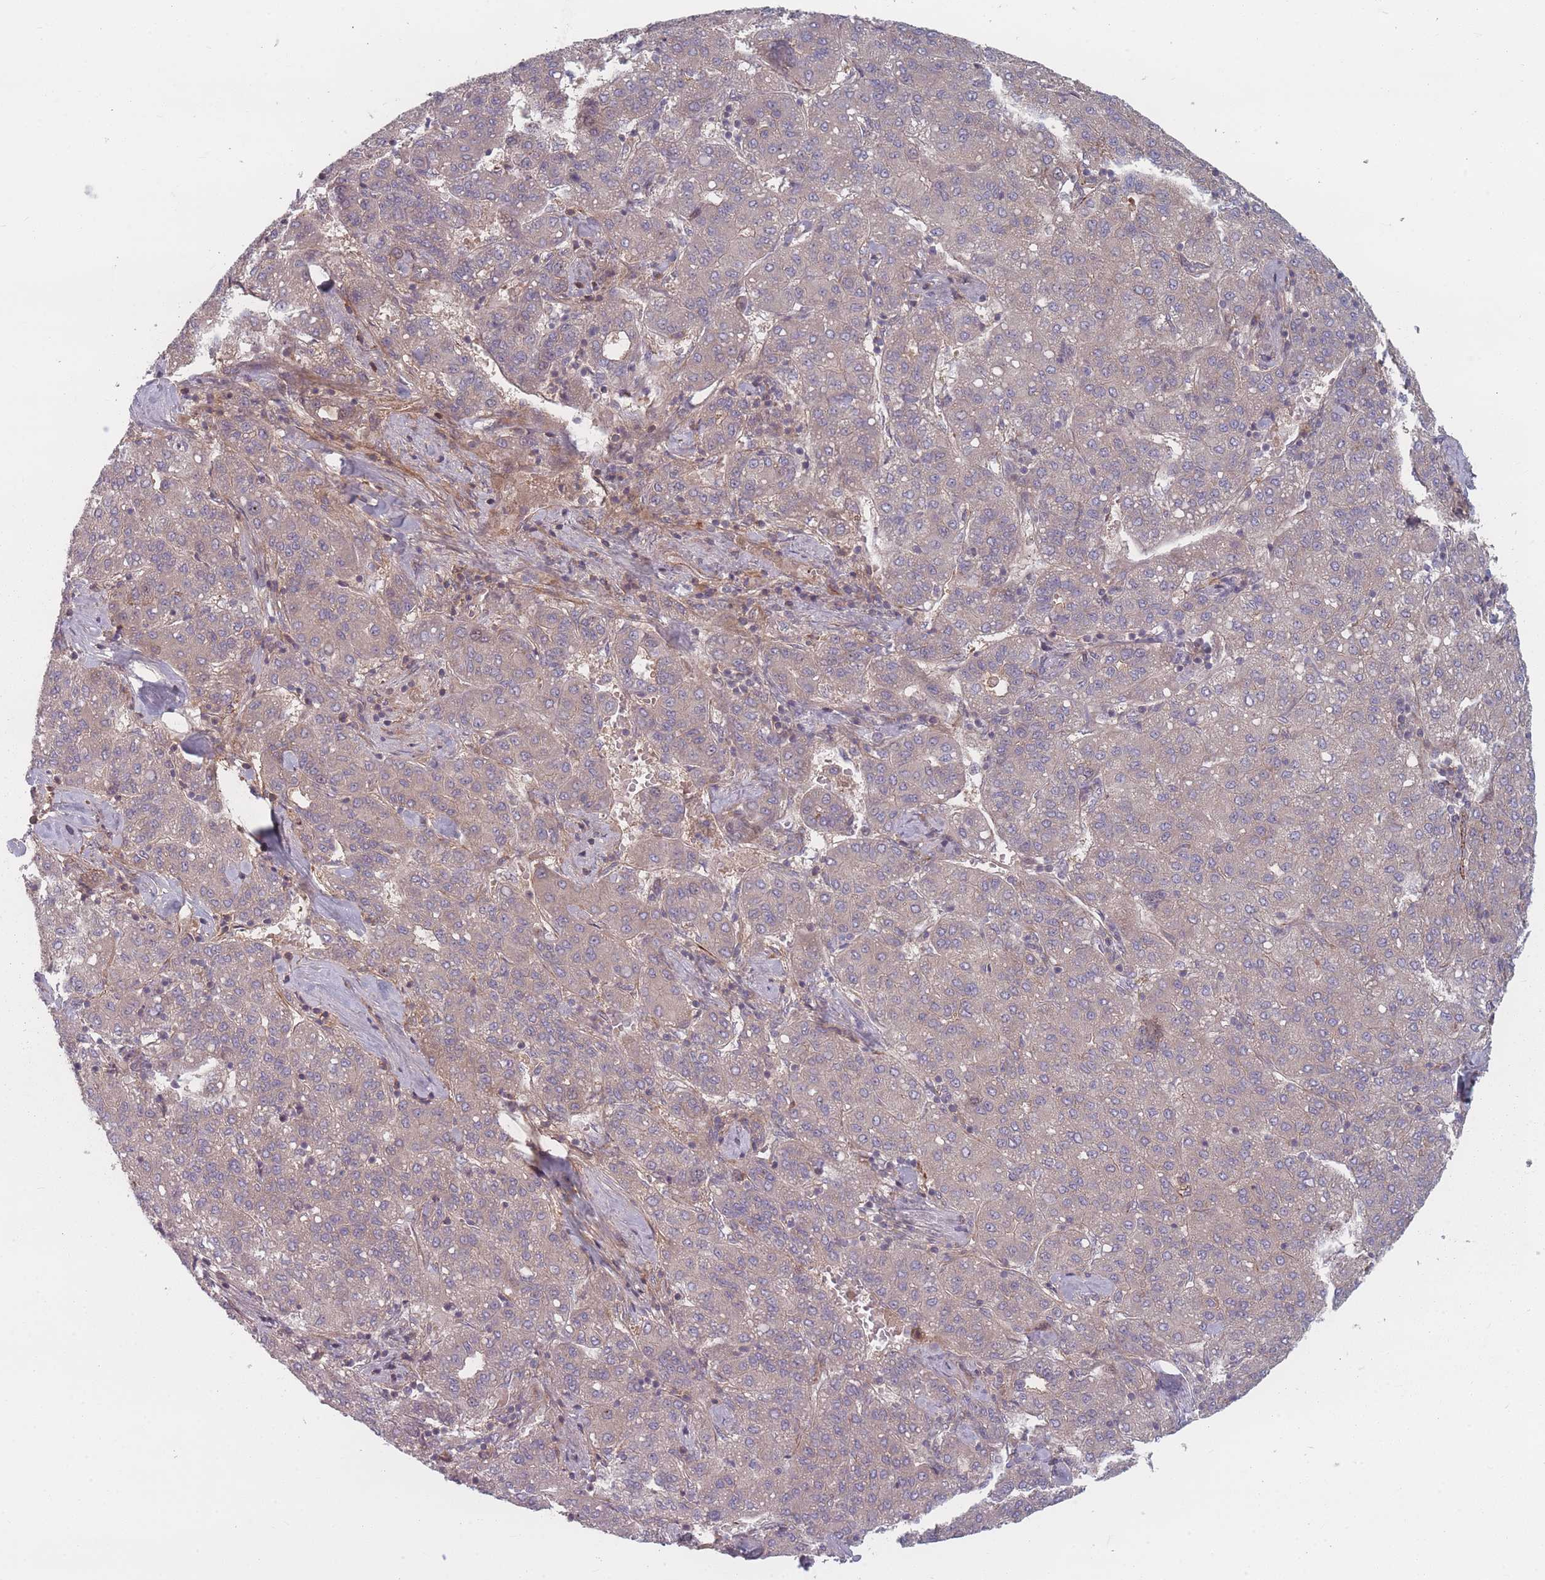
{"staining": {"intensity": "weak", "quantity": "<25%", "location": "cytoplasmic/membranous"}, "tissue": "liver cancer", "cell_type": "Tumor cells", "image_type": "cancer", "snomed": [{"axis": "morphology", "description": "Carcinoma, Hepatocellular, NOS"}, {"axis": "topography", "description": "Liver"}], "caption": "Immunohistochemical staining of human liver cancer demonstrates no significant positivity in tumor cells. (Immunohistochemistry, brightfield microscopy, high magnification).", "gene": "EEF1AKMT2", "patient": {"sex": "male", "age": 65}}